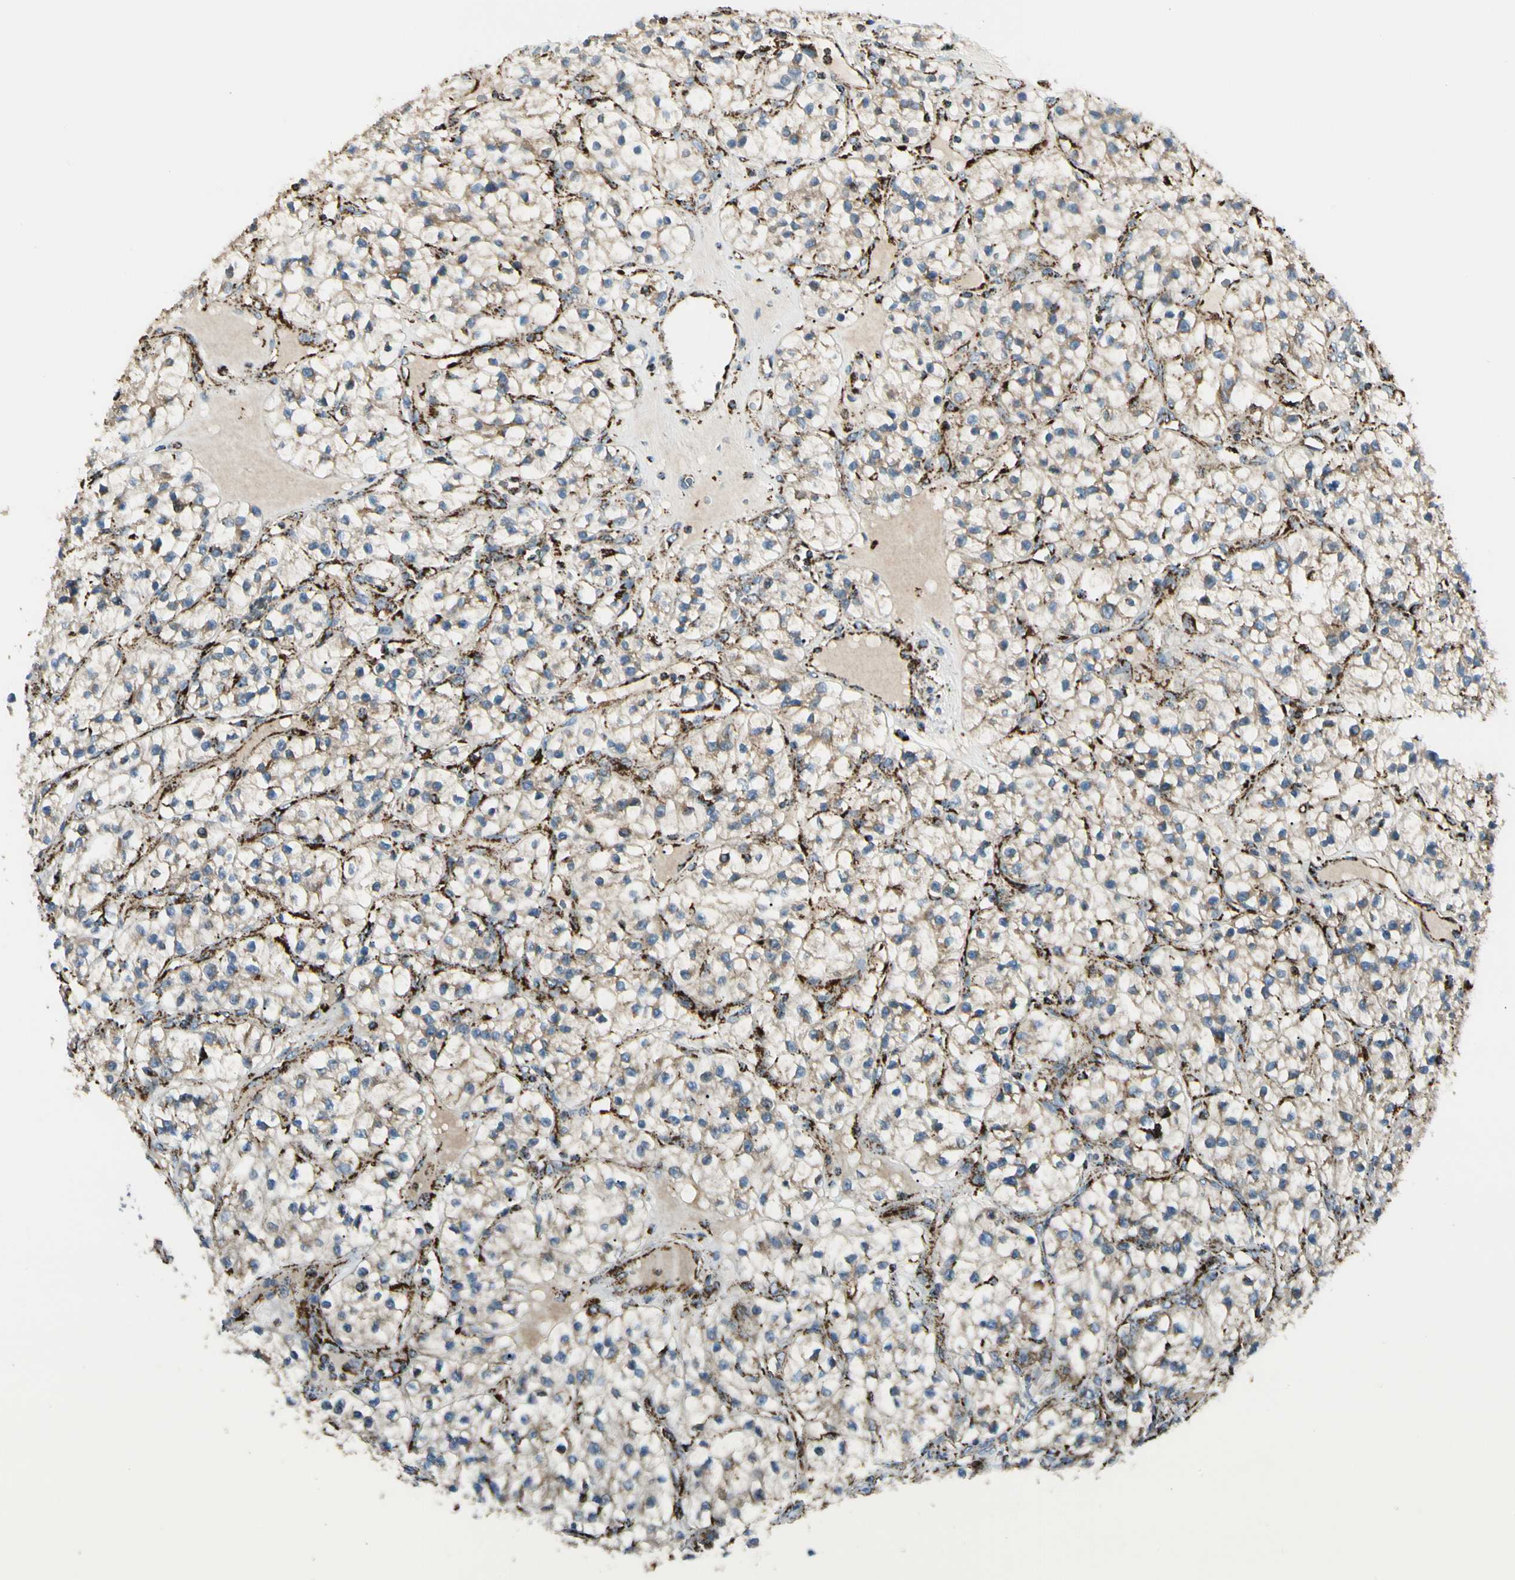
{"staining": {"intensity": "weak", "quantity": "25%-75%", "location": "cytoplasmic/membranous"}, "tissue": "renal cancer", "cell_type": "Tumor cells", "image_type": "cancer", "snomed": [{"axis": "morphology", "description": "Adenocarcinoma, NOS"}, {"axis": "topography", "description": "Kidney"}], "caption": "Renal adenocarcinoma tissue reveals weak cytoplasmic/membranous staining in about 25%-75% of tumor cells (brown staining indicates protein expression, while blue staining denotes nuclei).", "gene": "ME2", "patient": {"sex": "female", "age": 57}}